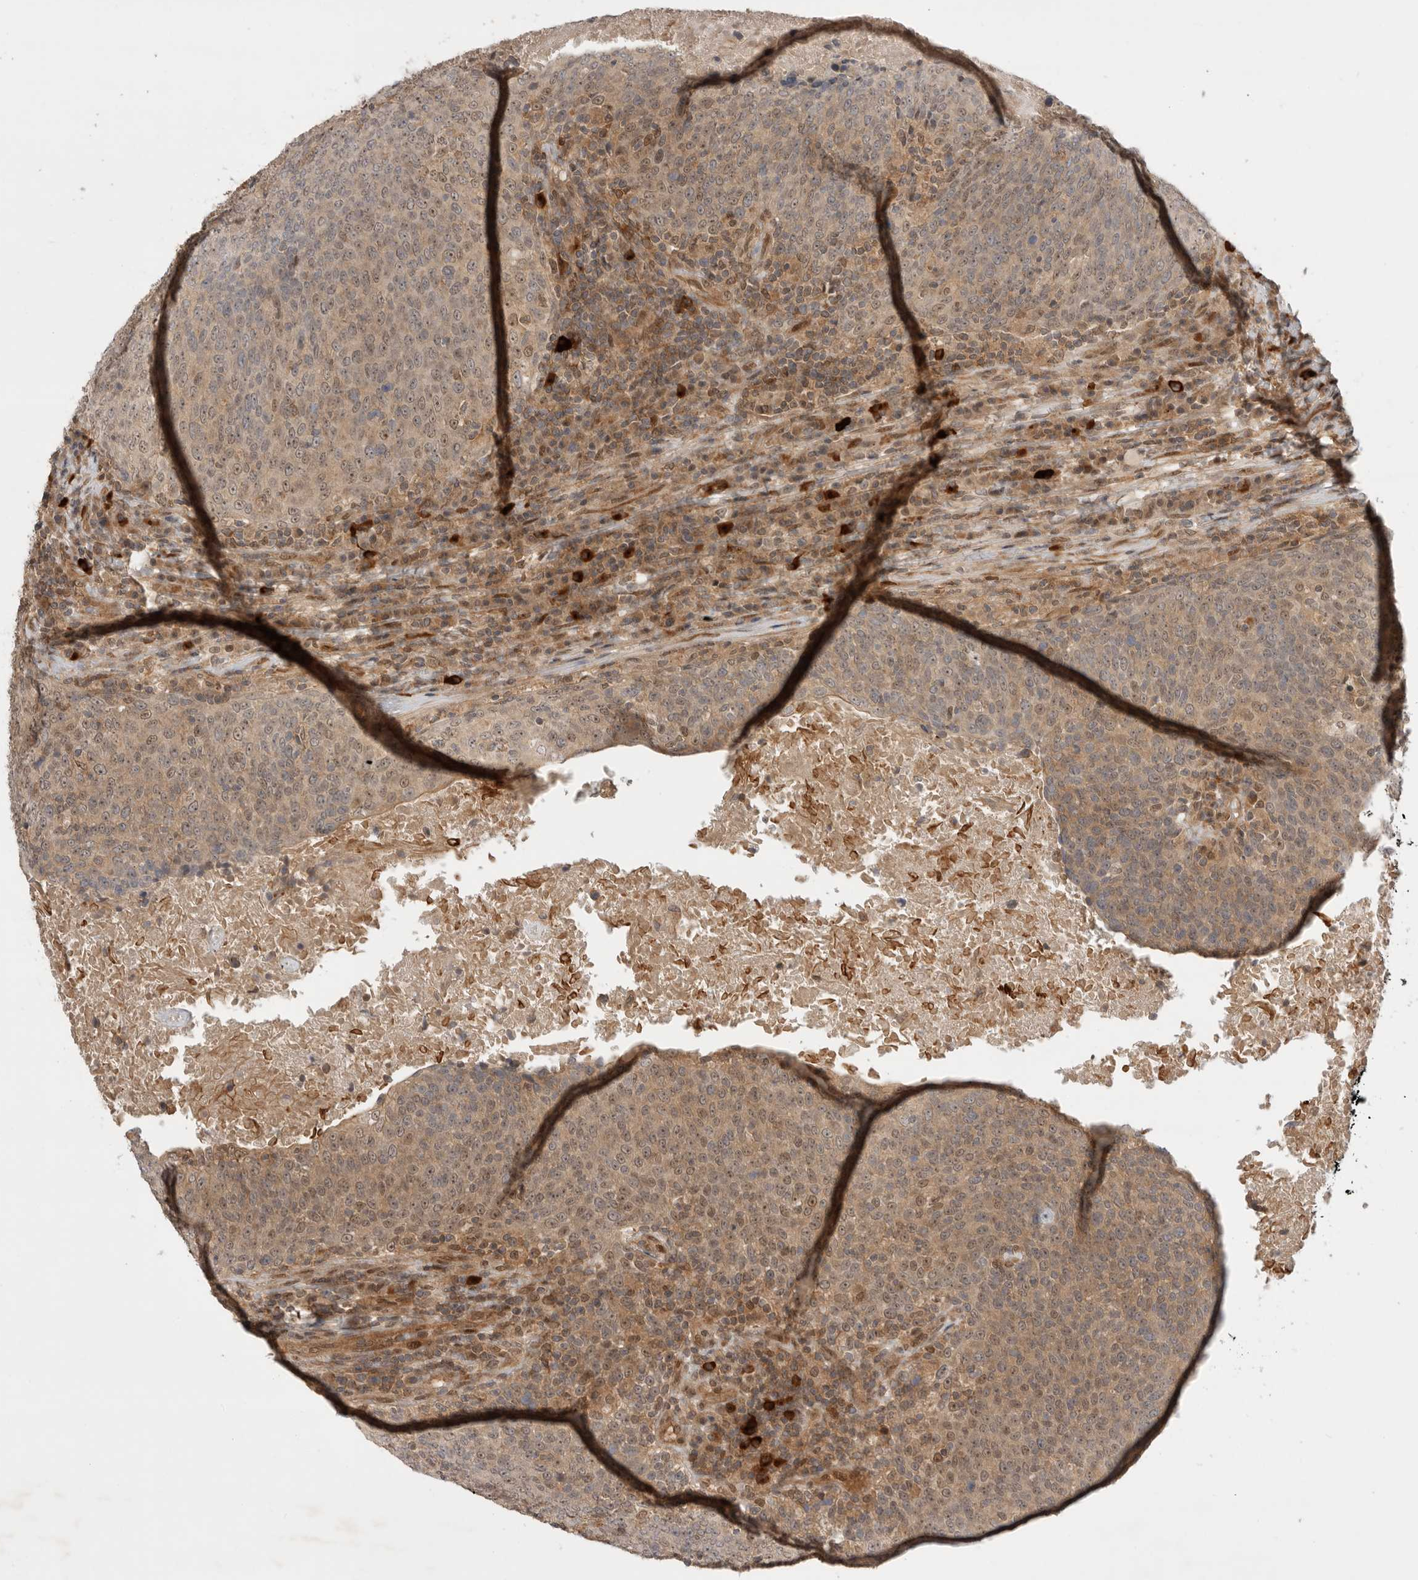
{"staining": {"intensity": "weak", "quantity": ">75%", "location": "cytoplasmic/membranous,nuclear"}, "tissue": "head and neck cancer", "cell_type": "Tumor cells", "image_type": "cancer", "snomed": [{"axis": "morphology", "description": "Squamous cell carcinoma, NOS"}, {"axis": "morphology", "description": "Squamous cell carcinoma, metastatic, NOS"}, {"axis": "topography", "description": "Lymph node"}, {"axis": "topography", "description": "Head-Neck"}], "caption": "Head and neck cancer stained with a brown dye exhibits weak cytoplasmic/membranous and nuclear positive positivity in about >75% of tumor cells.", "gene": "DCAF8", "patient": {"sex": "male", "age": 62}}